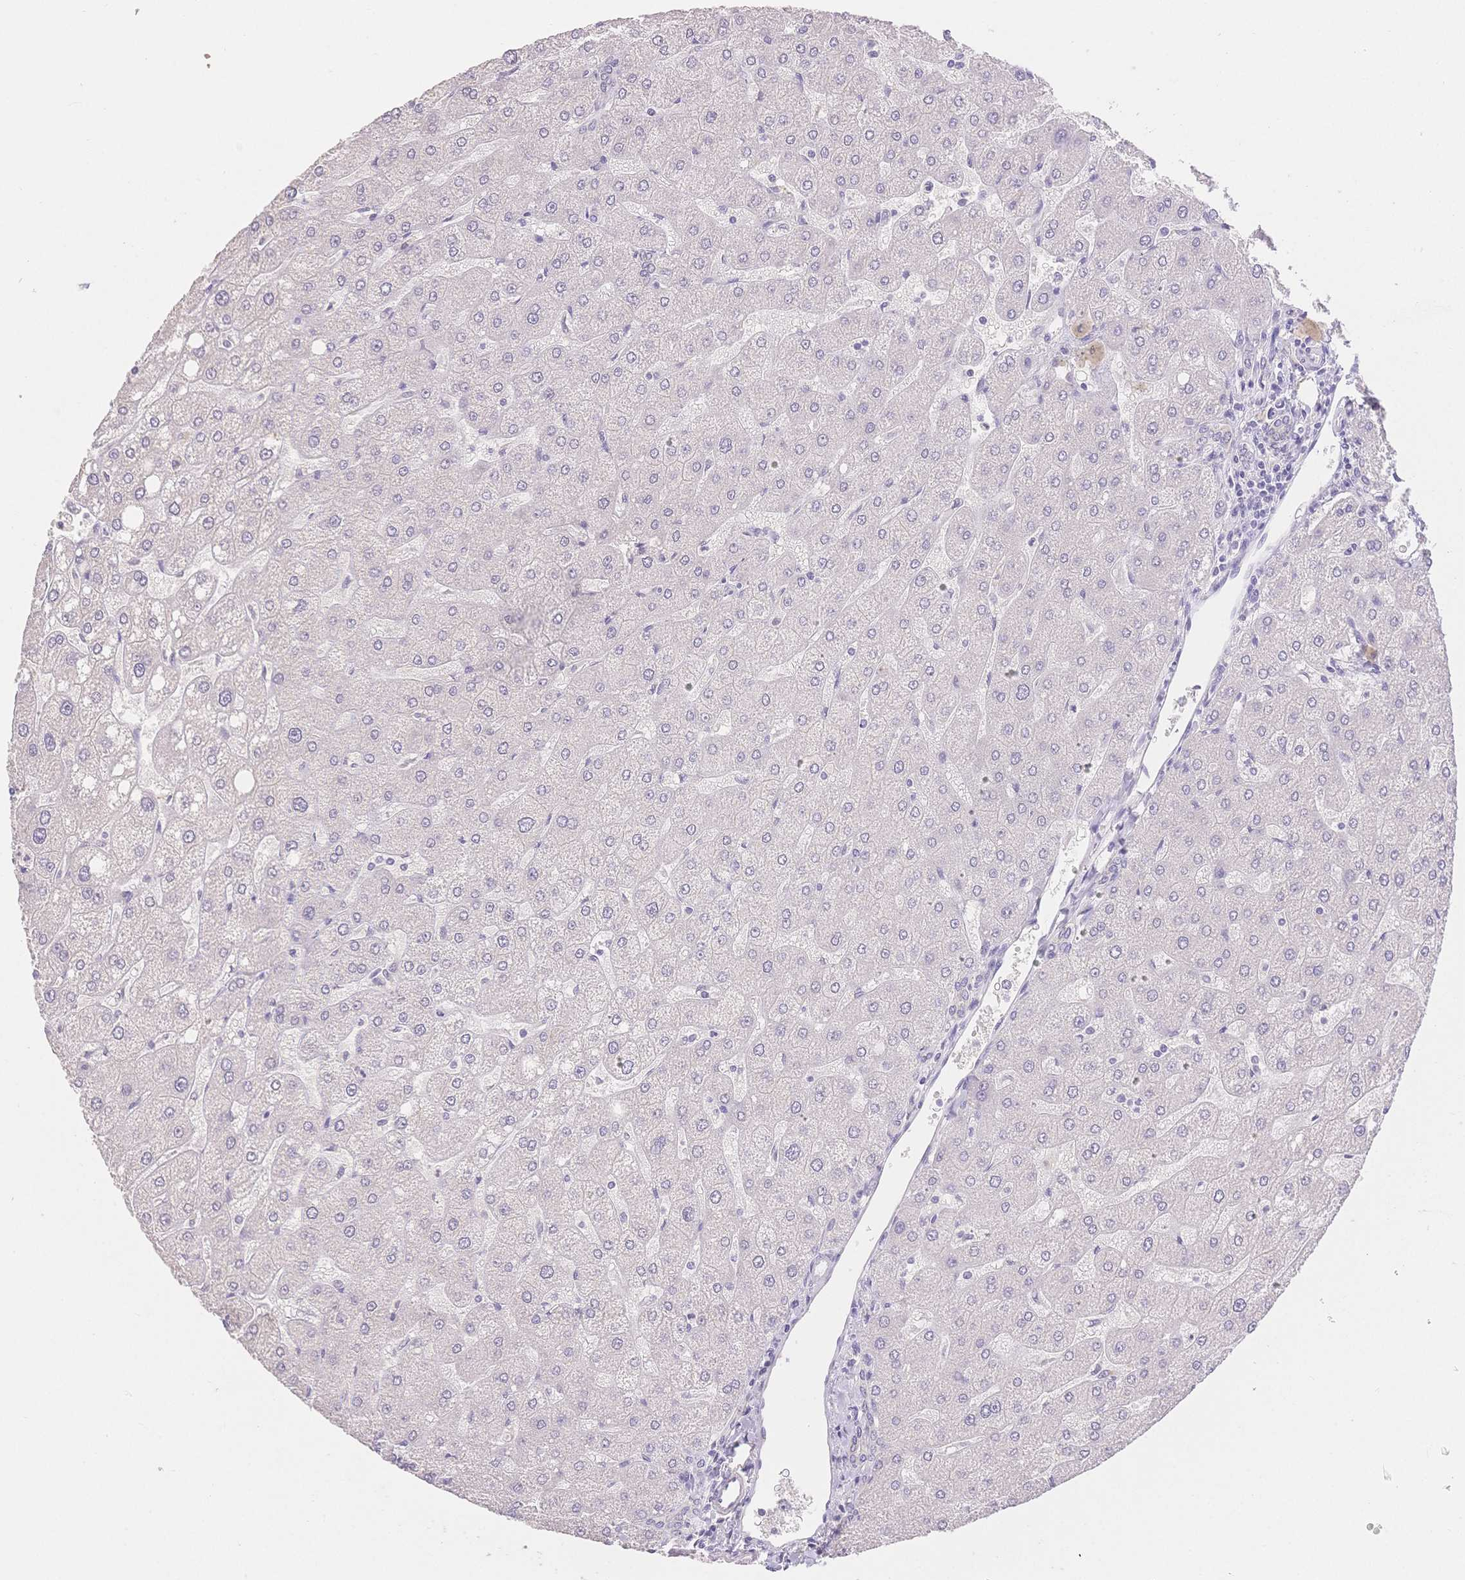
{"staining": {"intensity": "negative", "quantity": "none", "location": "none"}, "tissue": "liver", "cell_type": "Cholangiocytes", "image_type": "normal", "snomed": [{"axis": "morphology", "description": "Normal tissue, NOS"}, {"axis": "topography", "description": "Liver"}], "caption": "DAB immunohistochemical staining of unremarkable liver reveals no significant staining in cholangiocytes. (Brightfield microscopy of DAB immunohistochemistry at high magnification).", "gene": "SUV39H2", "patient": {"sex": "male", "age": 67}}